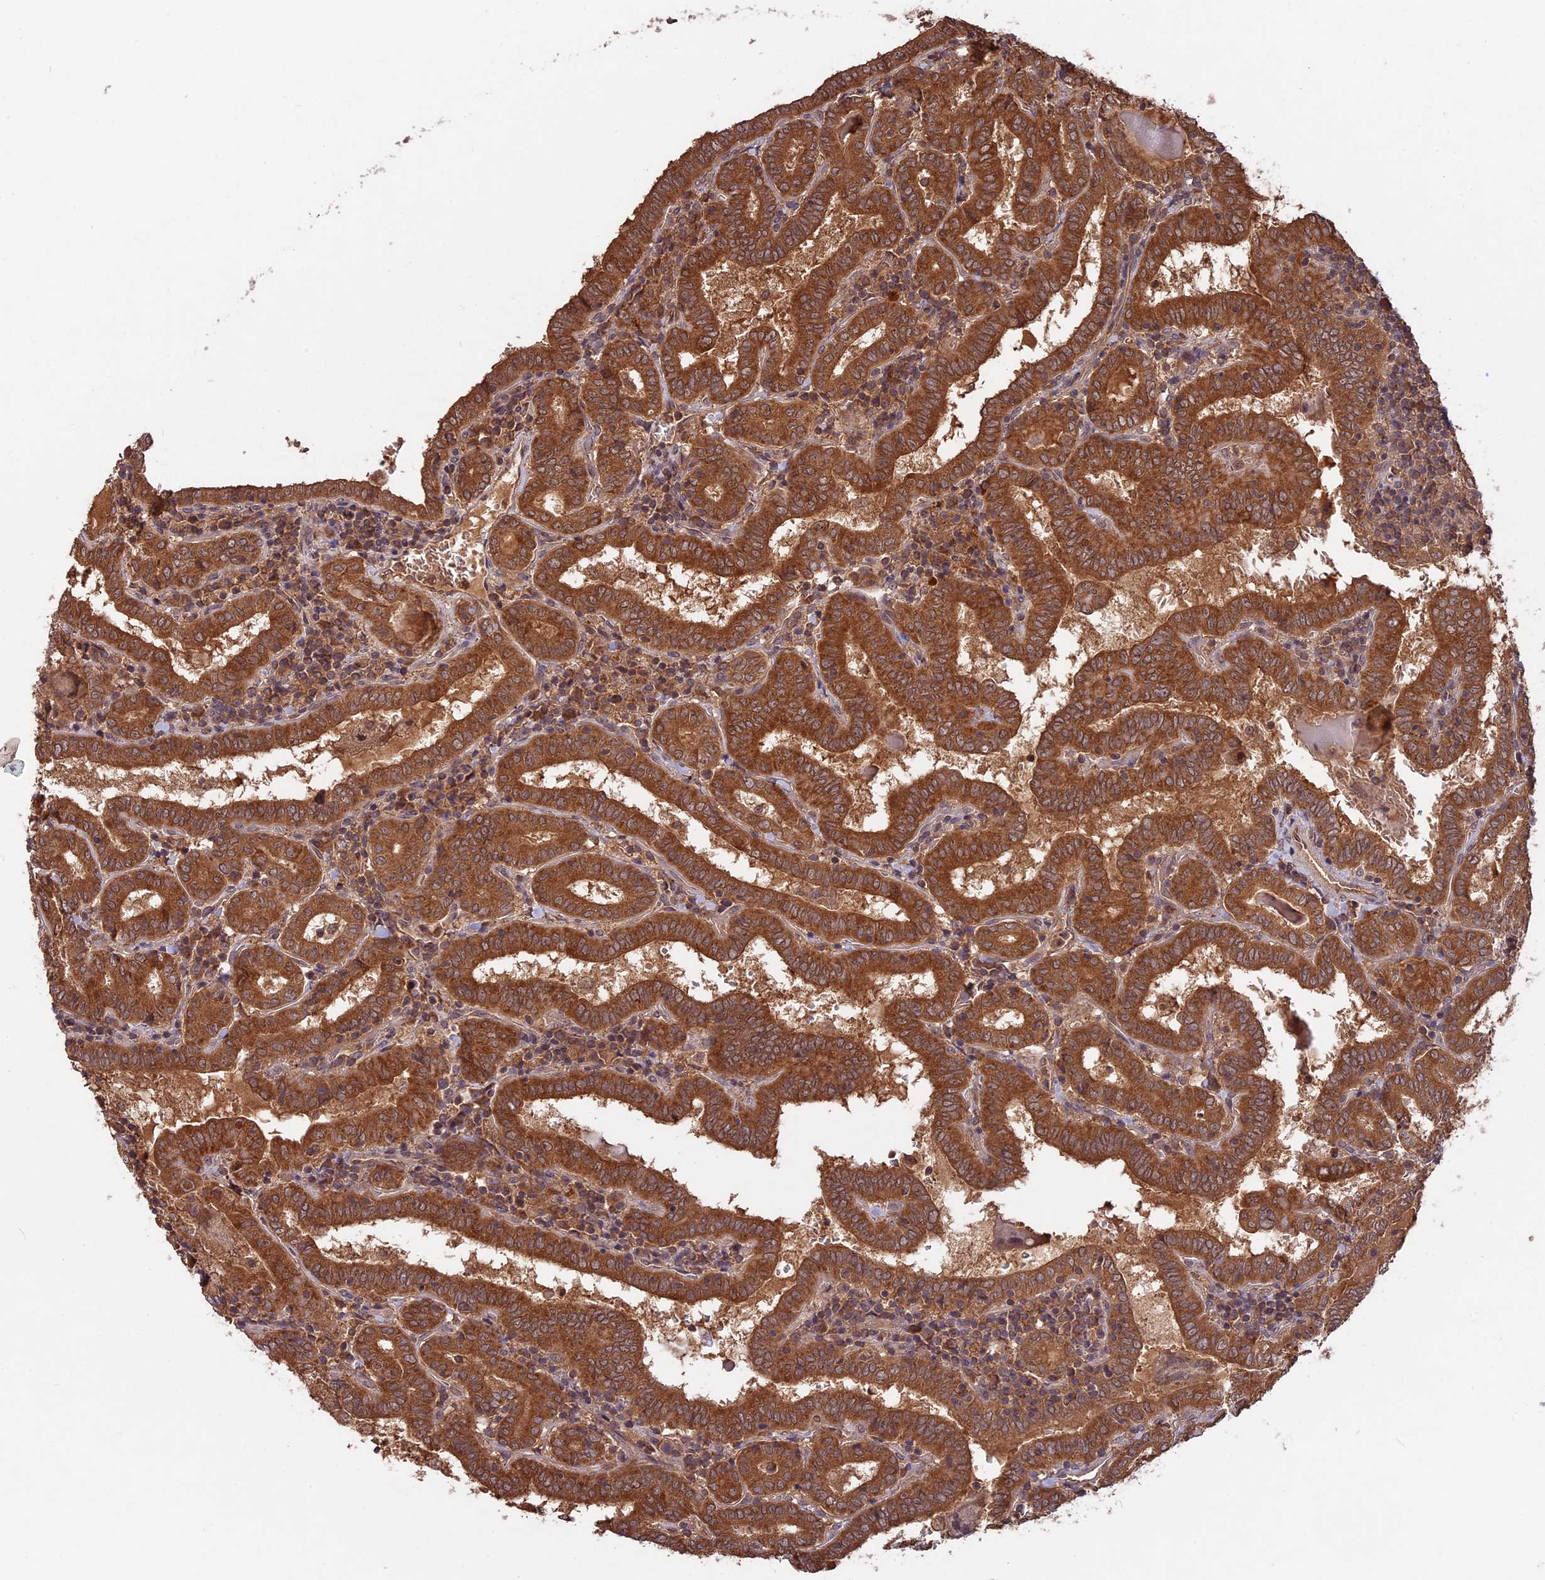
{"staining": {"intensity": "strong", "quantity": ">75%", "location": "cytoplasmic/membranous"}, "tissue": "thyroid cancer", "cell_type": "Tumor cells", "image_type": "cancer", "snomed": [{"axis": "morphology", "description": "Papillary adenocarcinoma, NOS"}, {"axis": "topography", "description": "Thyroid gland"}], "caption": "This is a micrograph of immunohistochemistry staining of thyroid cancer, which shows strong staining in the cytoplasmic/membranous of tumor cells.", "gene": "CHAC1", "patient": {"sex": "female", "age": 72}}